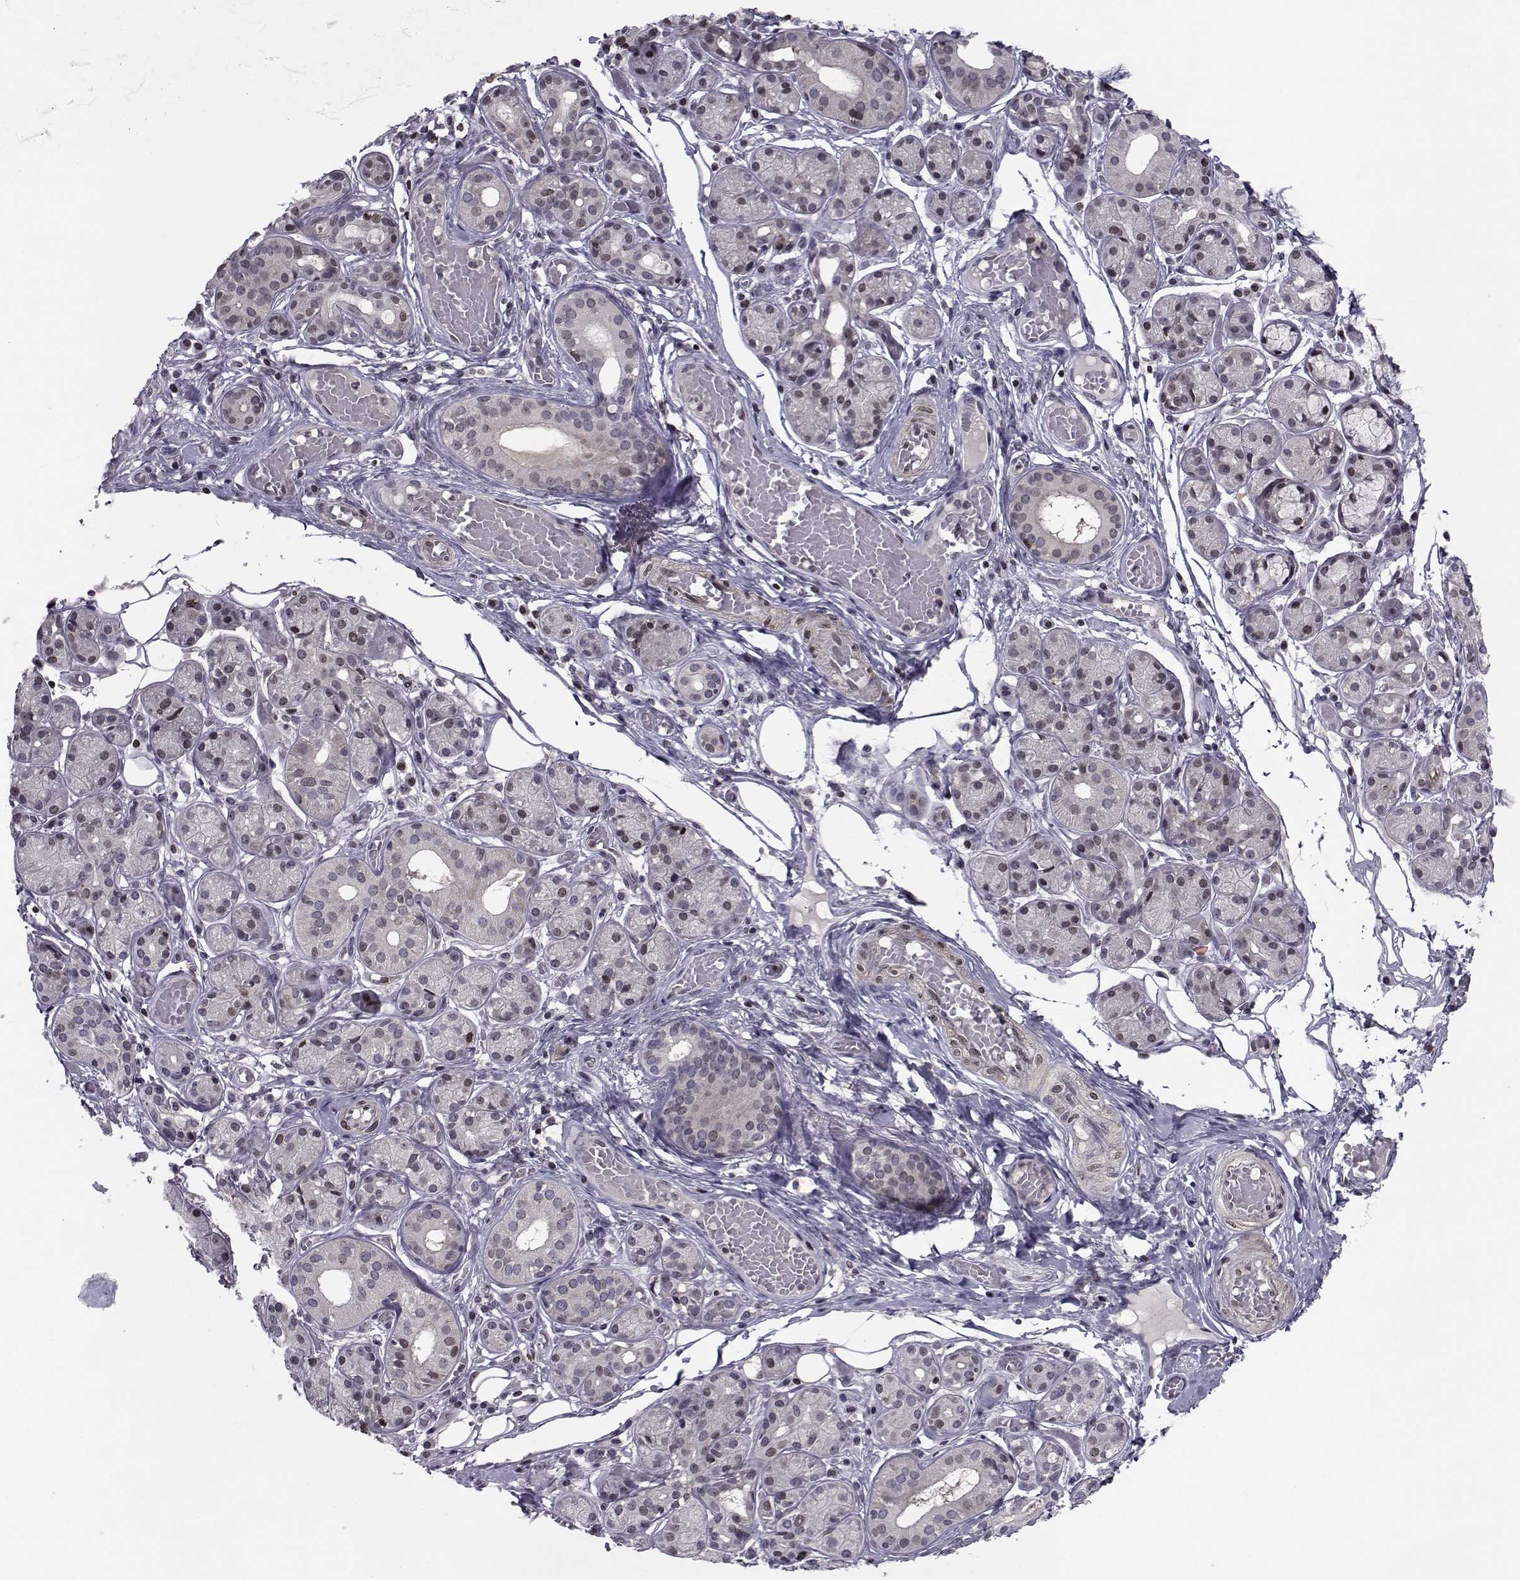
{"staining": {"intensity": "weak", "quantity": "<25%", "location": "nuclear"}, "tissue": "salivary gland", "cell_type": "Glandular cells", "image_type": "normal", "snomed": [{"axis": "morphology", "description": "Normal tissue, NOS"}, {"axis": "topography", "description": "Salivary gland"}, {"axis": "topography", "description": "Peripheral nerve tissue"}], "caption": "This histopathology image is of benign salivary gland stained with immunohistochemistry (IHC) to label a protein in brown with the nuclei are counter-stained blue. There is no positivity in glandular cells. Brightfield microscopy of IHC stained with DAB (3,3'-diaminobenzidine) (brown) and hematoxylin (blue), captured at high magnification.", "gene": "PCP4L1", "patient": {"sex": "male", "age": 71}}